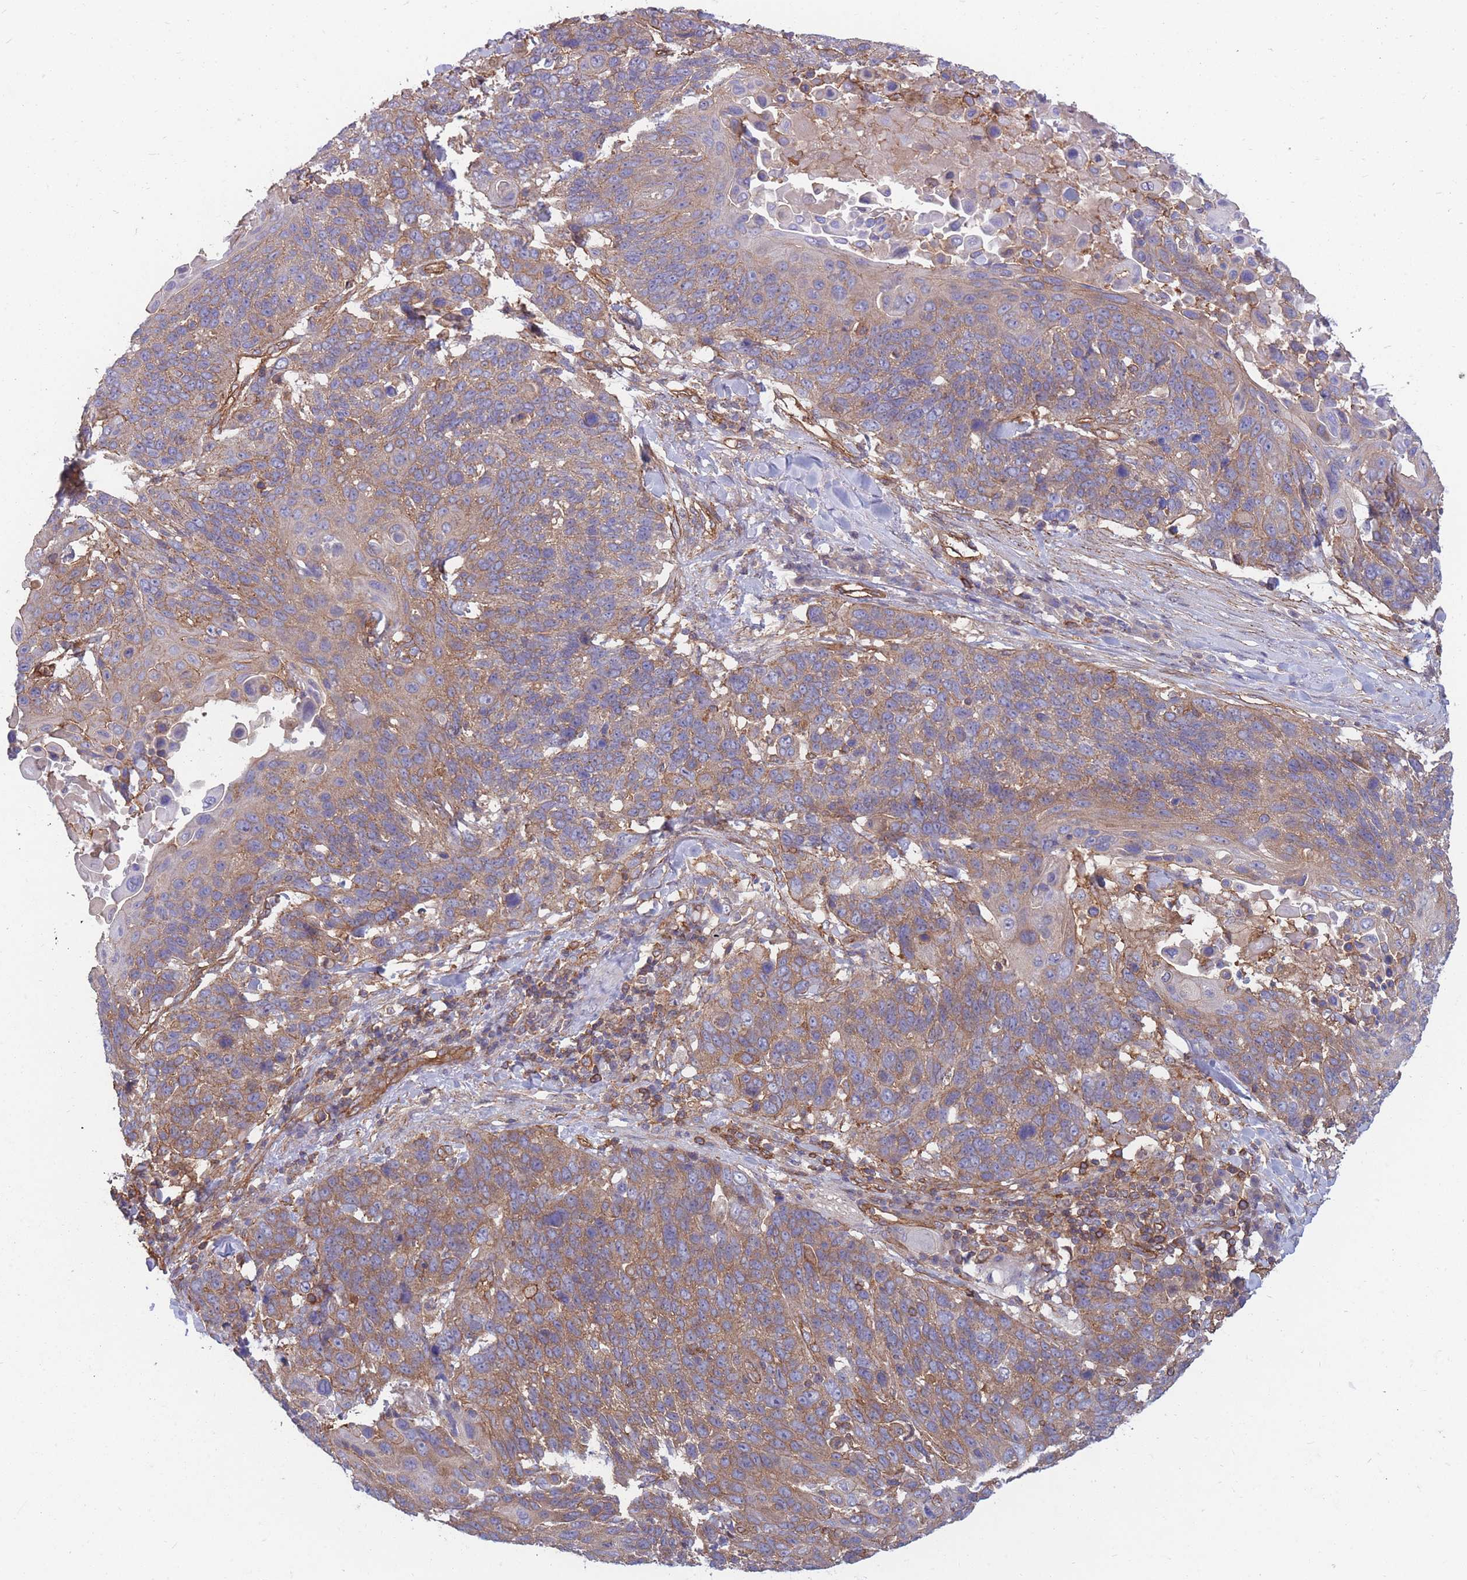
{"staining": {"intensity": "moderate", "quantity": ">75%", "location": "cytoplasmic/membranous"}, "tissue": "lung cancer", "cell_type": "Tumor cells", "image_type": "cancer", "snomed": [{"axis": "morphology", "description": "Squamous cell carcinoma, NOS"}, {"axis": "topography", "description": "Lung"}], "caption": "Lung squamous cell carcinoma stained with DAB (3,3'-diaminobenzidine) IHC demonstrates medium levels of moderate cytoplasmic/membranous staining in approximately >75% of tumor cells. Nuclei are stained in blue.", "gene": "GGA1", "patient": {"sex": "male", "age": 66}}